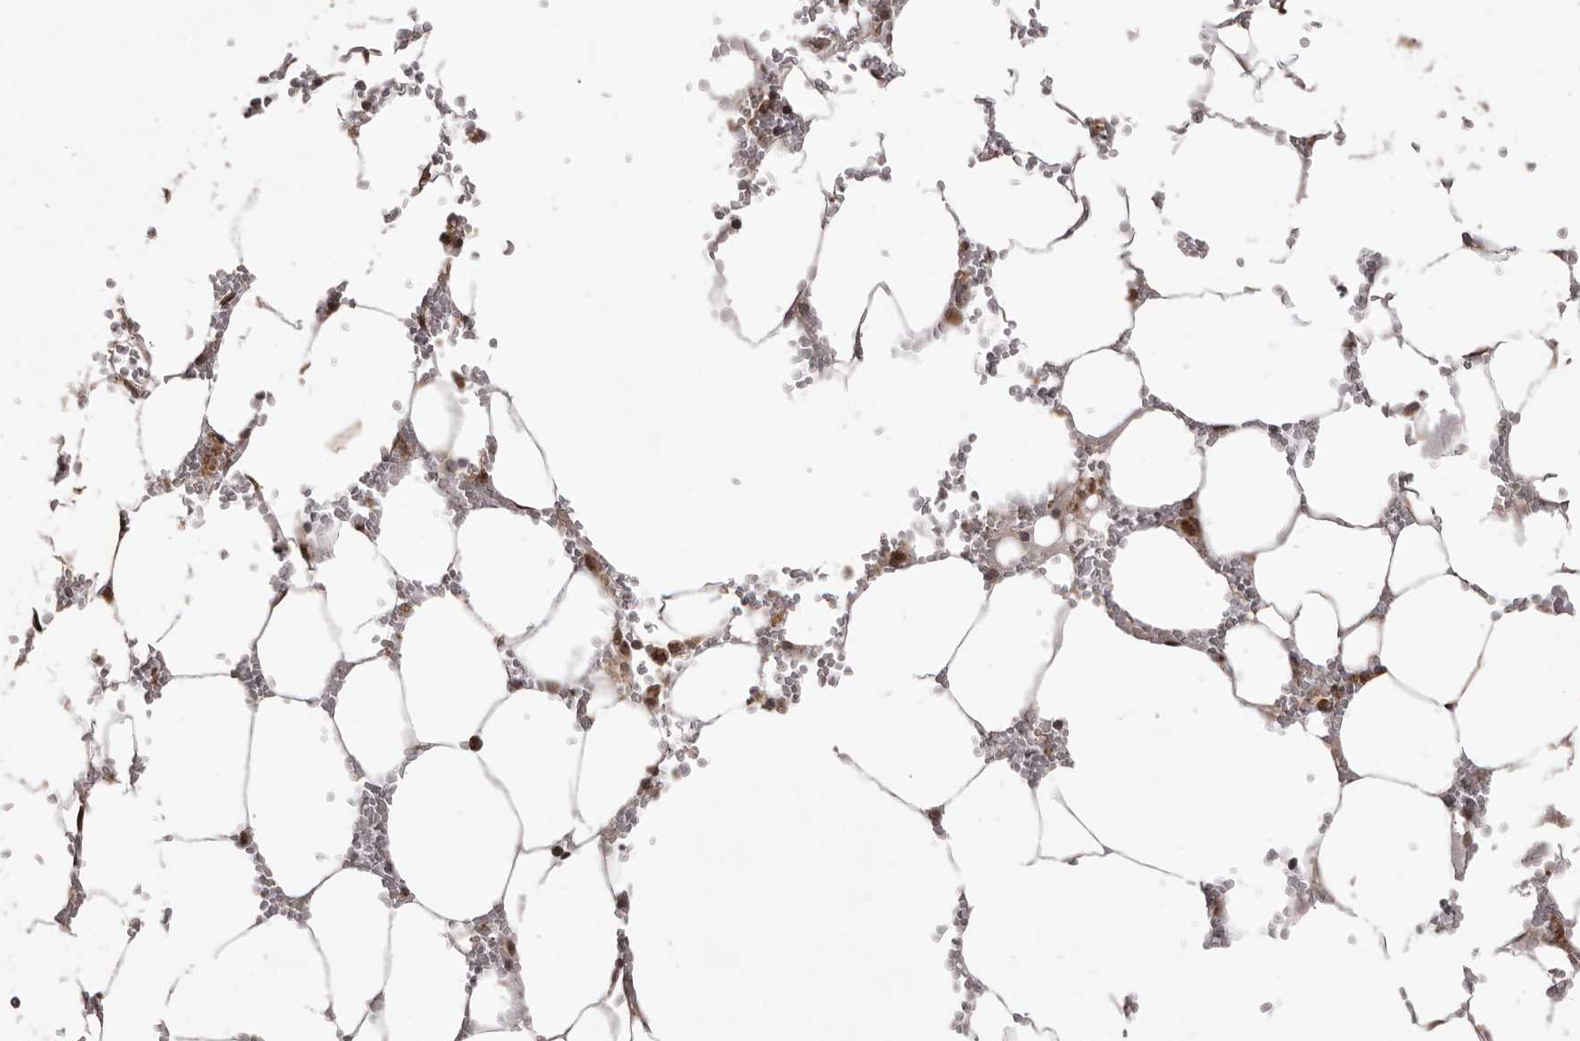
{"staining": {"intensity": "moderate", "quantity": ">75%", "location": "cytoplasmic/membranous"}, "tissue": "bone marrow", "cell_type": "Hematopoietic cells", "image_type": "normal", "snomed": [{"axis": "morphology", "description": "Normal tissue, NOS"}, {"axis": "topography", "description": "Bone marrow"}], "caption": "Protein staining of normal bone marrow shows moderate cytoplasmic/membranous positivity in about >75% of hematopoietic cells.", "gene": "CHRM2", "patient": {"sex": "male", "age": 70}}